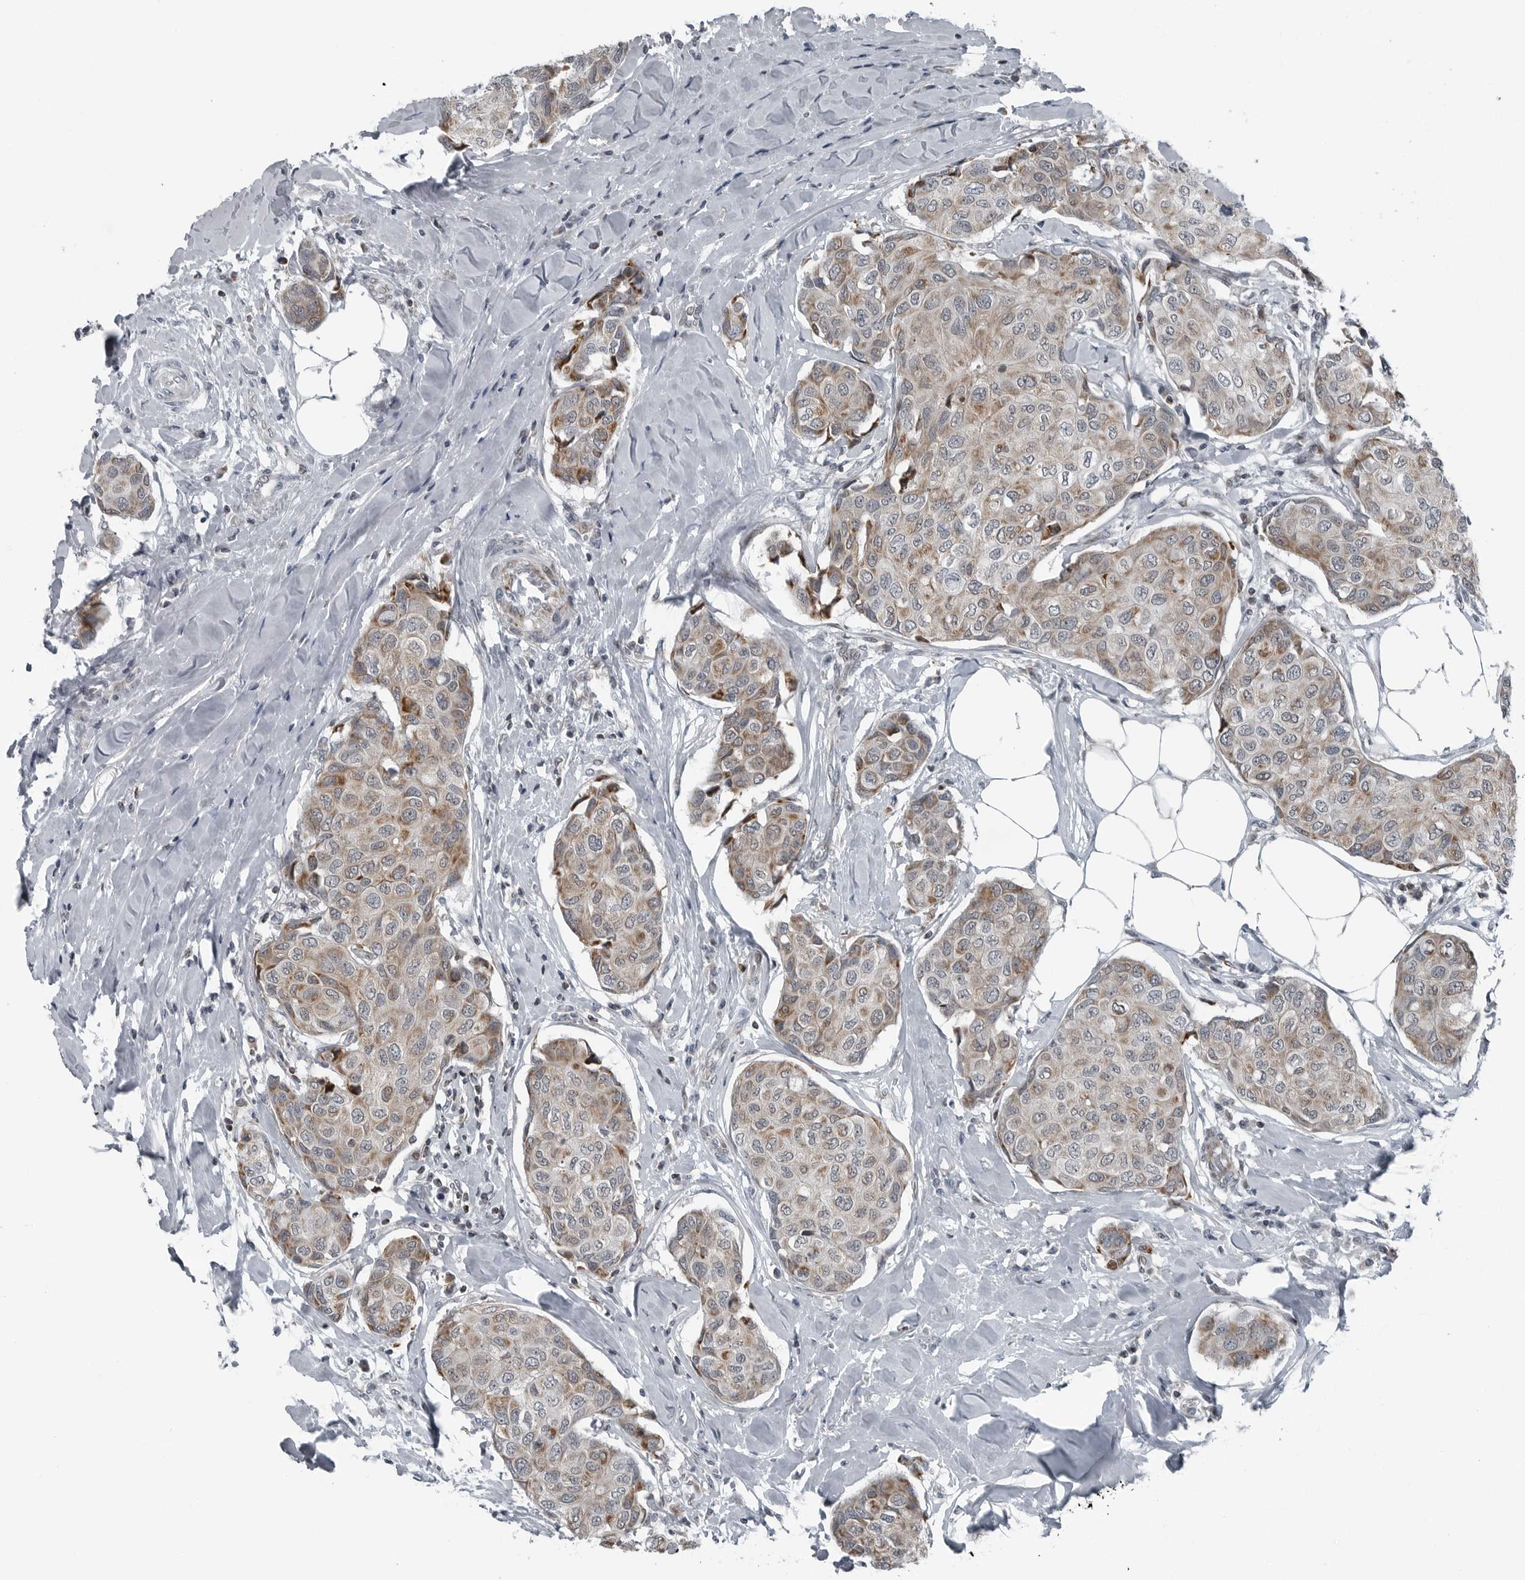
{"staining": {"intensity": "weak", "quantity": ">75%", "location": "cytoplasmic/membranous"}, "tissue": "breast cancer", "cell_type": "Tumor cells", "image_type": "cancer", "snomed": [{"axis": "morphology", "description": "Duct carcinoma"}, {"axis": "topography", "description": "Breast"}], "caption": "DAB immunohistochemical staining of human breast intraductal carcinoma exhibits weak cytoplasmic/membranous protein staining in approximately >75% of tumor cells.", "gene": "GAK", "patient": {"sex": "female", "age": 80}}